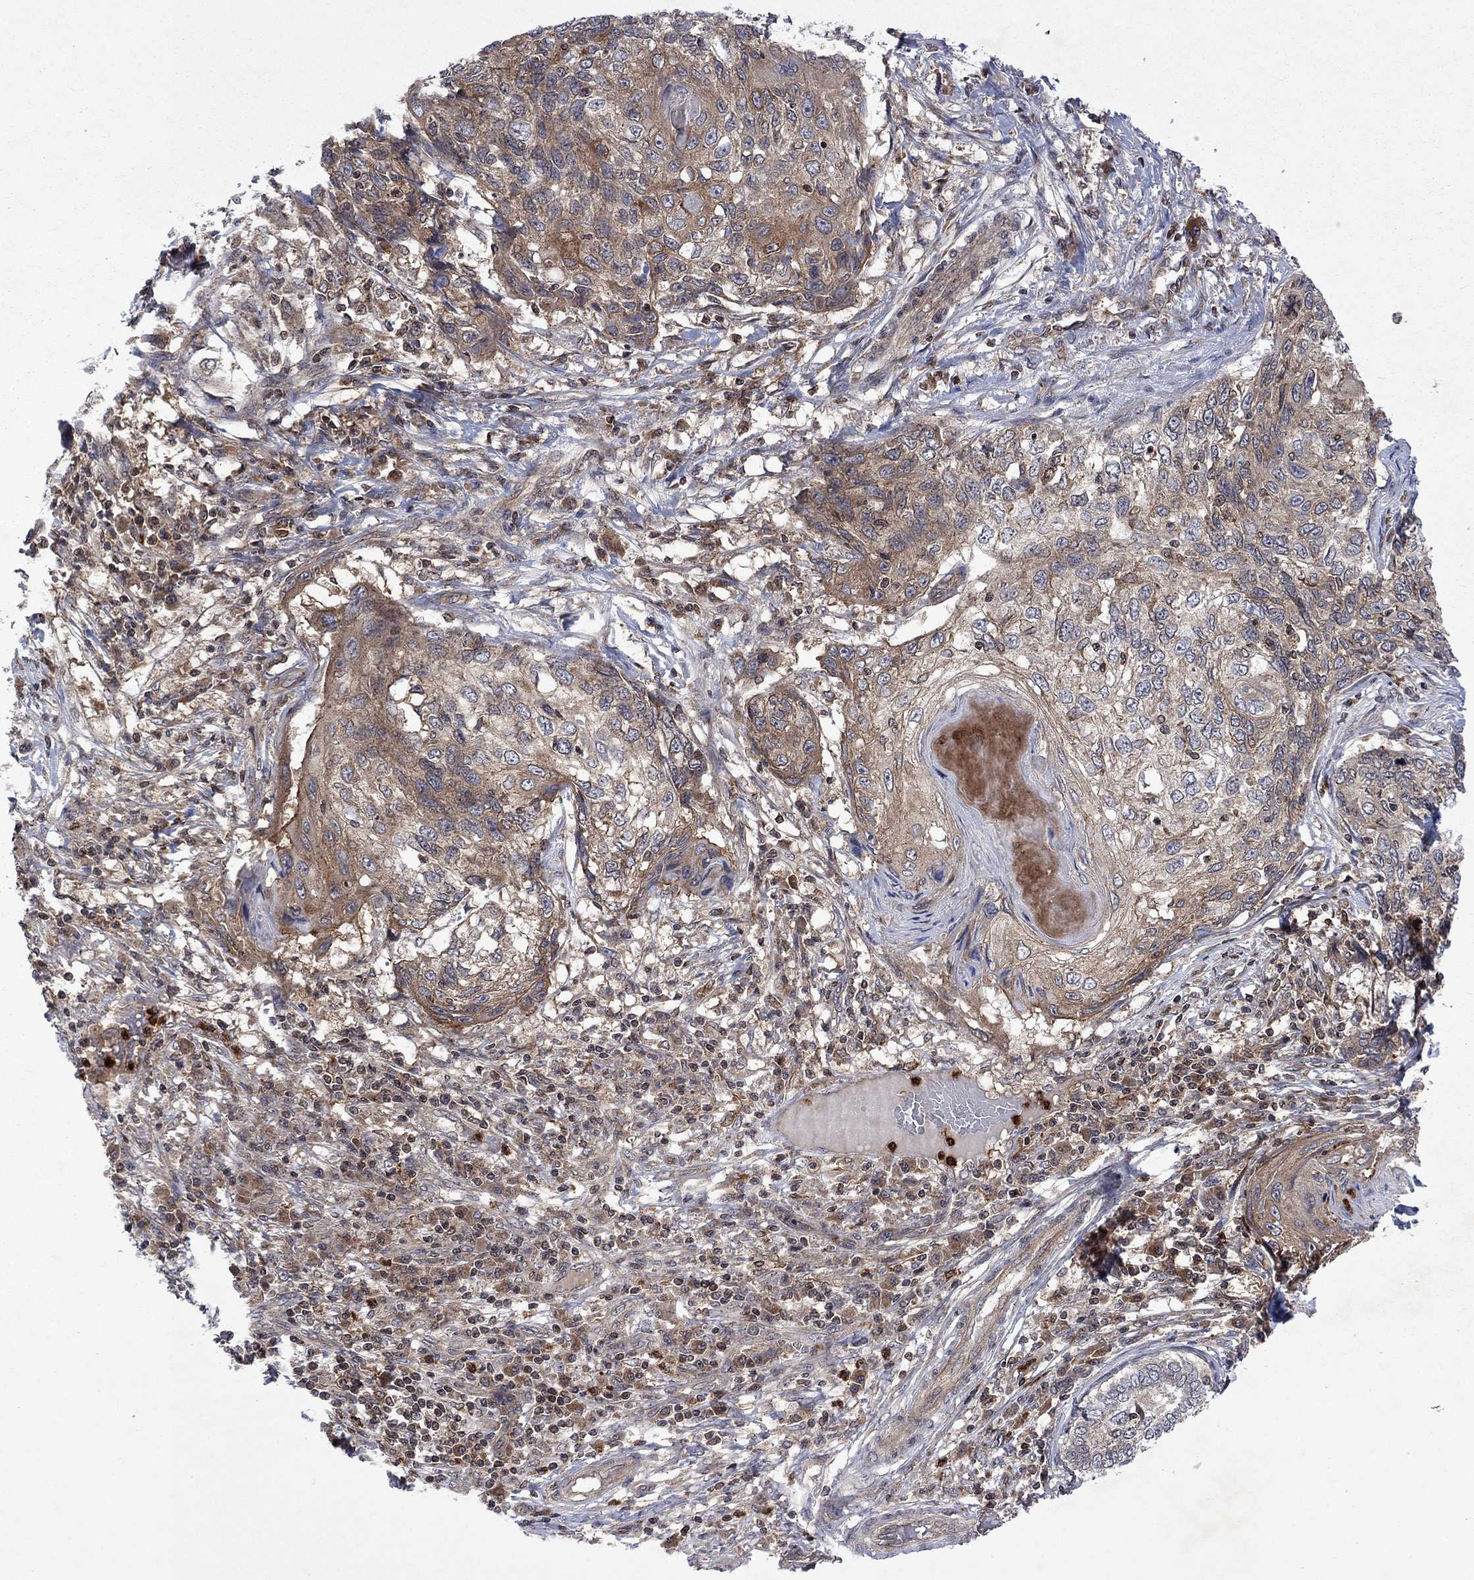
{"staining": {"intensity": "weak", "quantity": ">75%", "location": "cytoplasmic/membranous"}, "tissue": "skin cancer", "cell_type": "Tumor cells", "image_type": "cancer", "snomed": [{"axis": "morphology", "description": "Squamous cell carcinoma, NOS"}, {"axis": "topography", "description": "Skin"}], "caption": "Skin cancer stained with DAB immunohistochemistry shows low levels of weak cytoplasmic/membranous positivity in approximately >75% of tumor cells. The staining is performed using DAB brown chromogen to label protein expression. The nuclei are counter-stained blue using hematoxylin.", "gene": "TMEM33", "patient": {"sex": "male", "age": 92}}